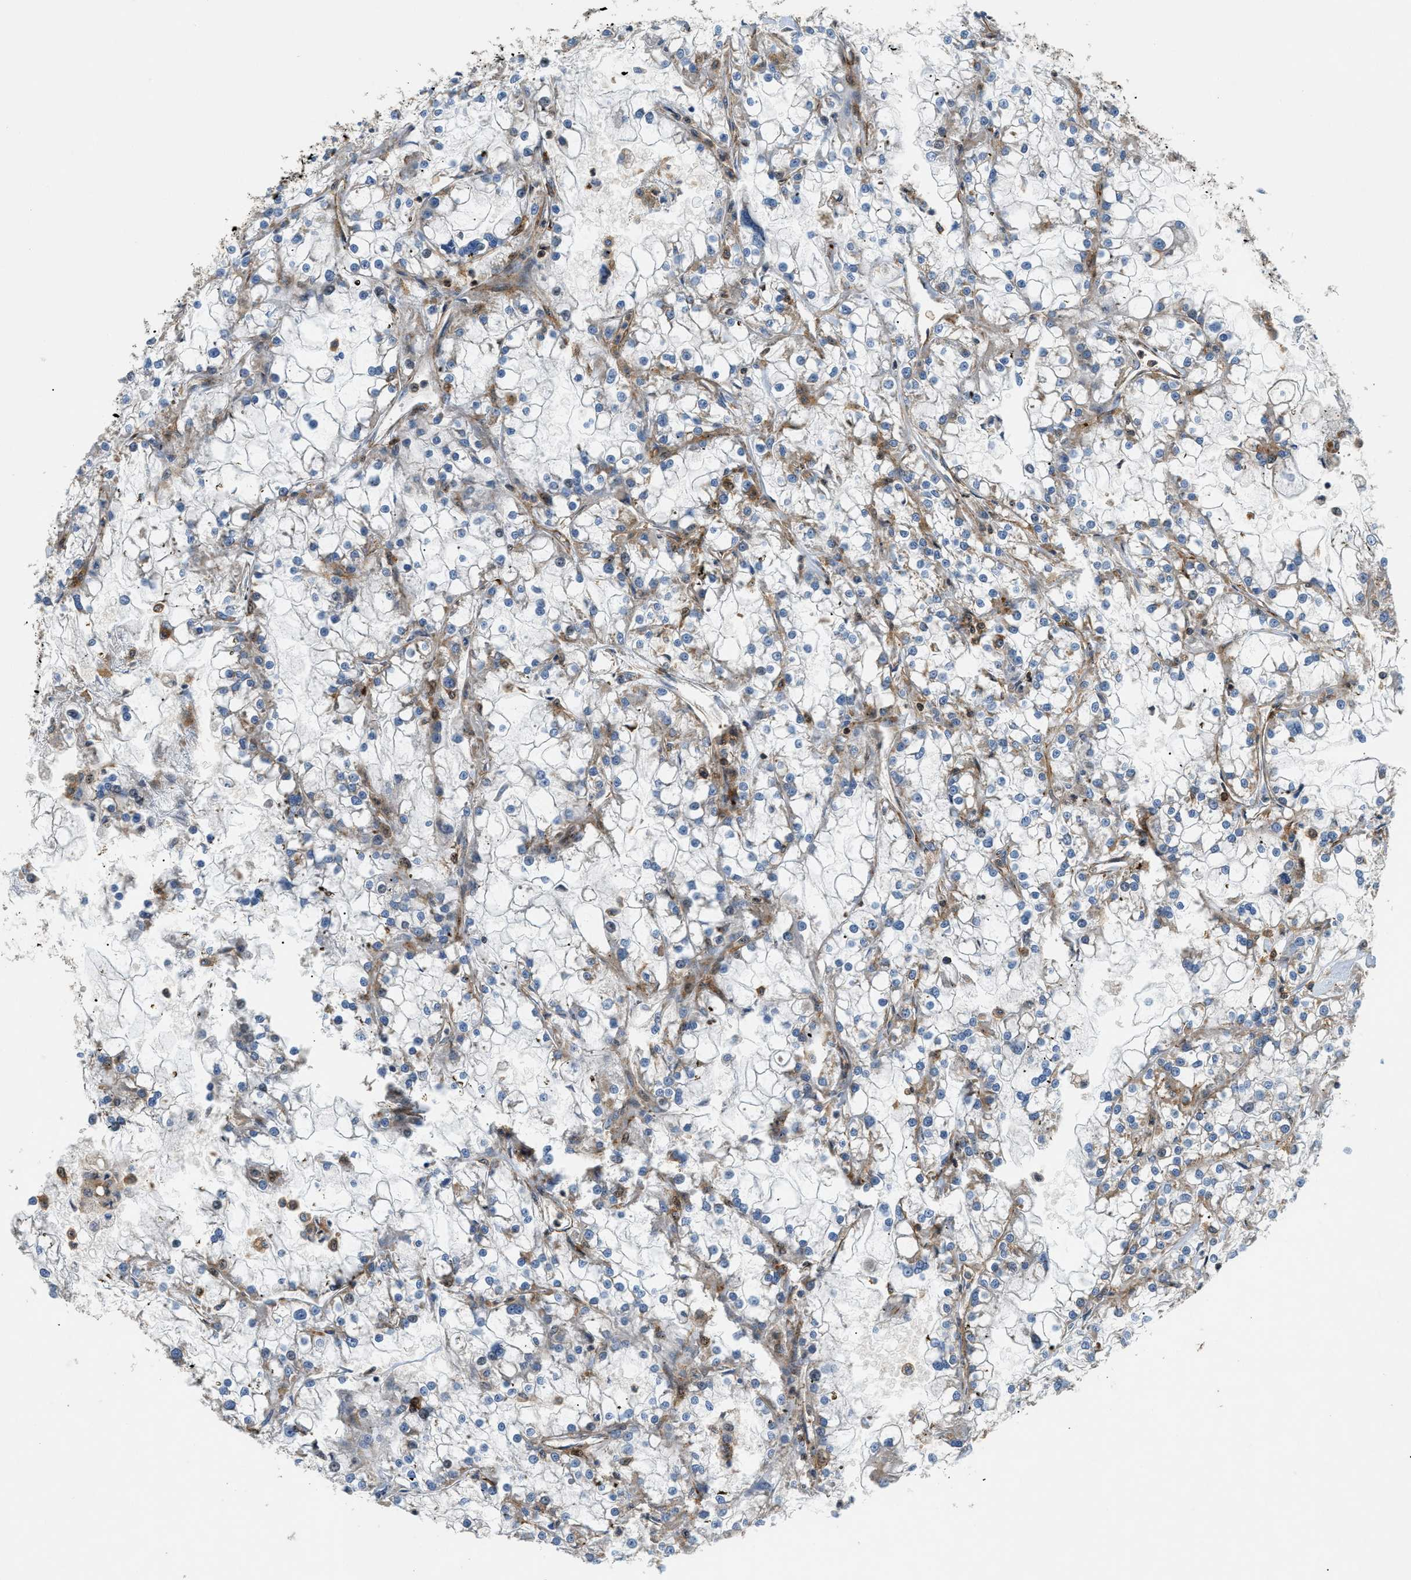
{"staining": {"intensity": "weak", "quantity": "25%-75%", "location": "cytoplasmic/membranous"}, "tissue": "renal cancer", "cell_type": "Tumor cells", "image_type": "cancer", "snomed": [{"axis": "morphology", "description": "Adenocarcinoma, NOS"}, {"axis": "topography", "description": "Kidney"}], "caption": "Renal cancer stained for a protein (brown) exhibits weak cytoplasmic/membranous positive staining in approximately 25%-75% of tumor cells.", "gene": "DHODH", "patient": {"sex": "female", "age": 52}}